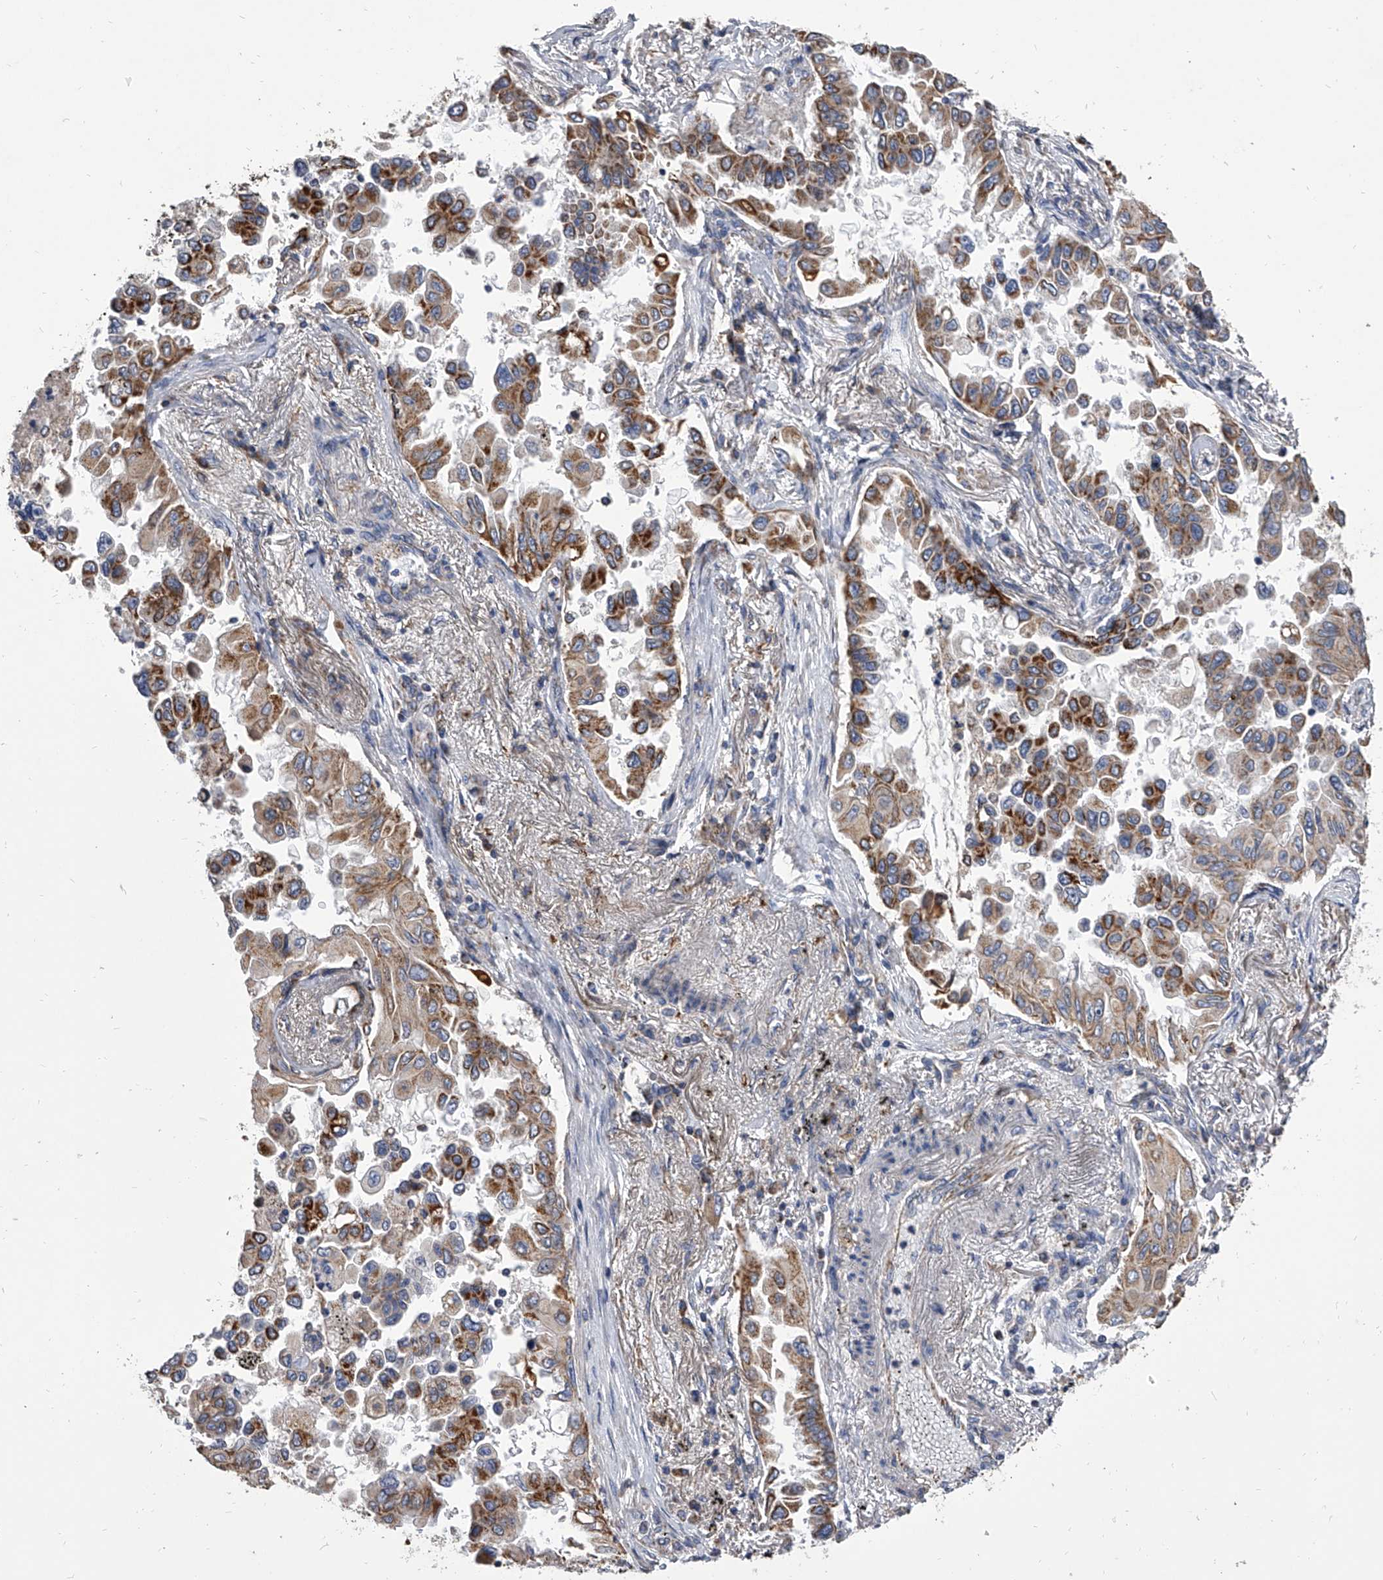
{"staining": {"intensity": "strong", "quantity": ">75%", "location": "cytoplasmic/membranous"}, "tissue": "lung cancer", "cell_type": "Tumor cells", "image_type": "cancer", "snomed": [{"axis": "morphology", "description": "Adenocarcinoma, NOS"}, {"axis": "topography", "description": "Lung"}], "caption": "IHC photomicrograph of neoplastic tissue: human lung cancer stained using immunohistochemistry (IHC) displays high levels of strong protein expression localized specifically in the cytoplasmic/membranous of tumor cells, appearing as a cytoplasmic/membranous brown color.", "gene": "MRPL28", "patient": {"sex": "female", "age": 67}}